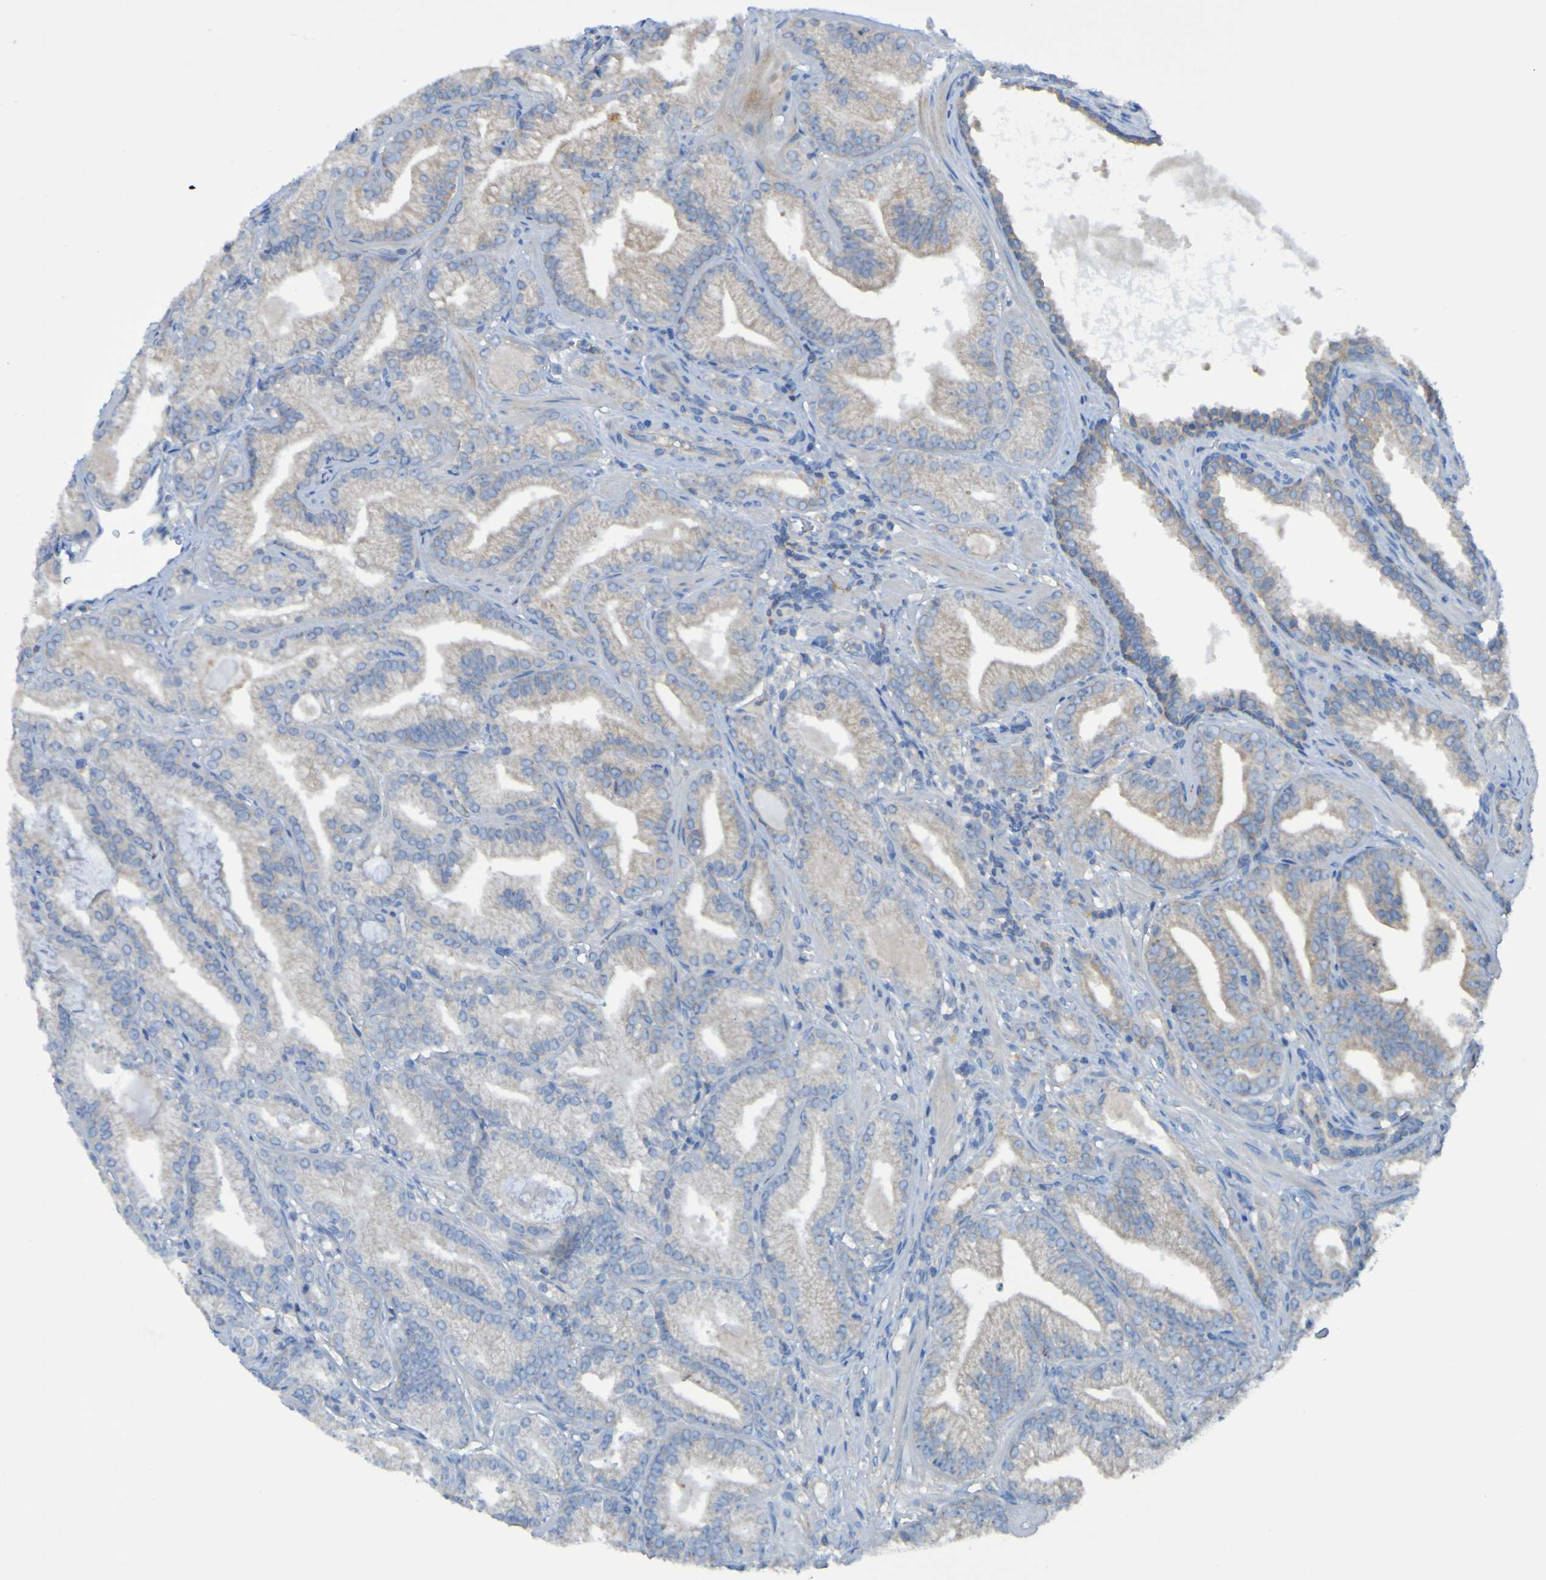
{"staining": {"intensity": "weak", "quantity": "<25%", "location": "cytoplasmic/membranous"}, "tissue": "prostate cancer", "cell_type": "Tumor cells", "image_type": "cancer", "snomed": [{"axis": "morphology", "description": "Adenocarcinoma, Low grade"}, {"axis": "topography", "description": "Prostate"}], "caption": "The histopathology image shows no staining of tumor cells in prostate cancer (low-grade adenocarcinoma).", "gene": "ARHGEF16", "patient": {"sex": "male", "age": 59}}